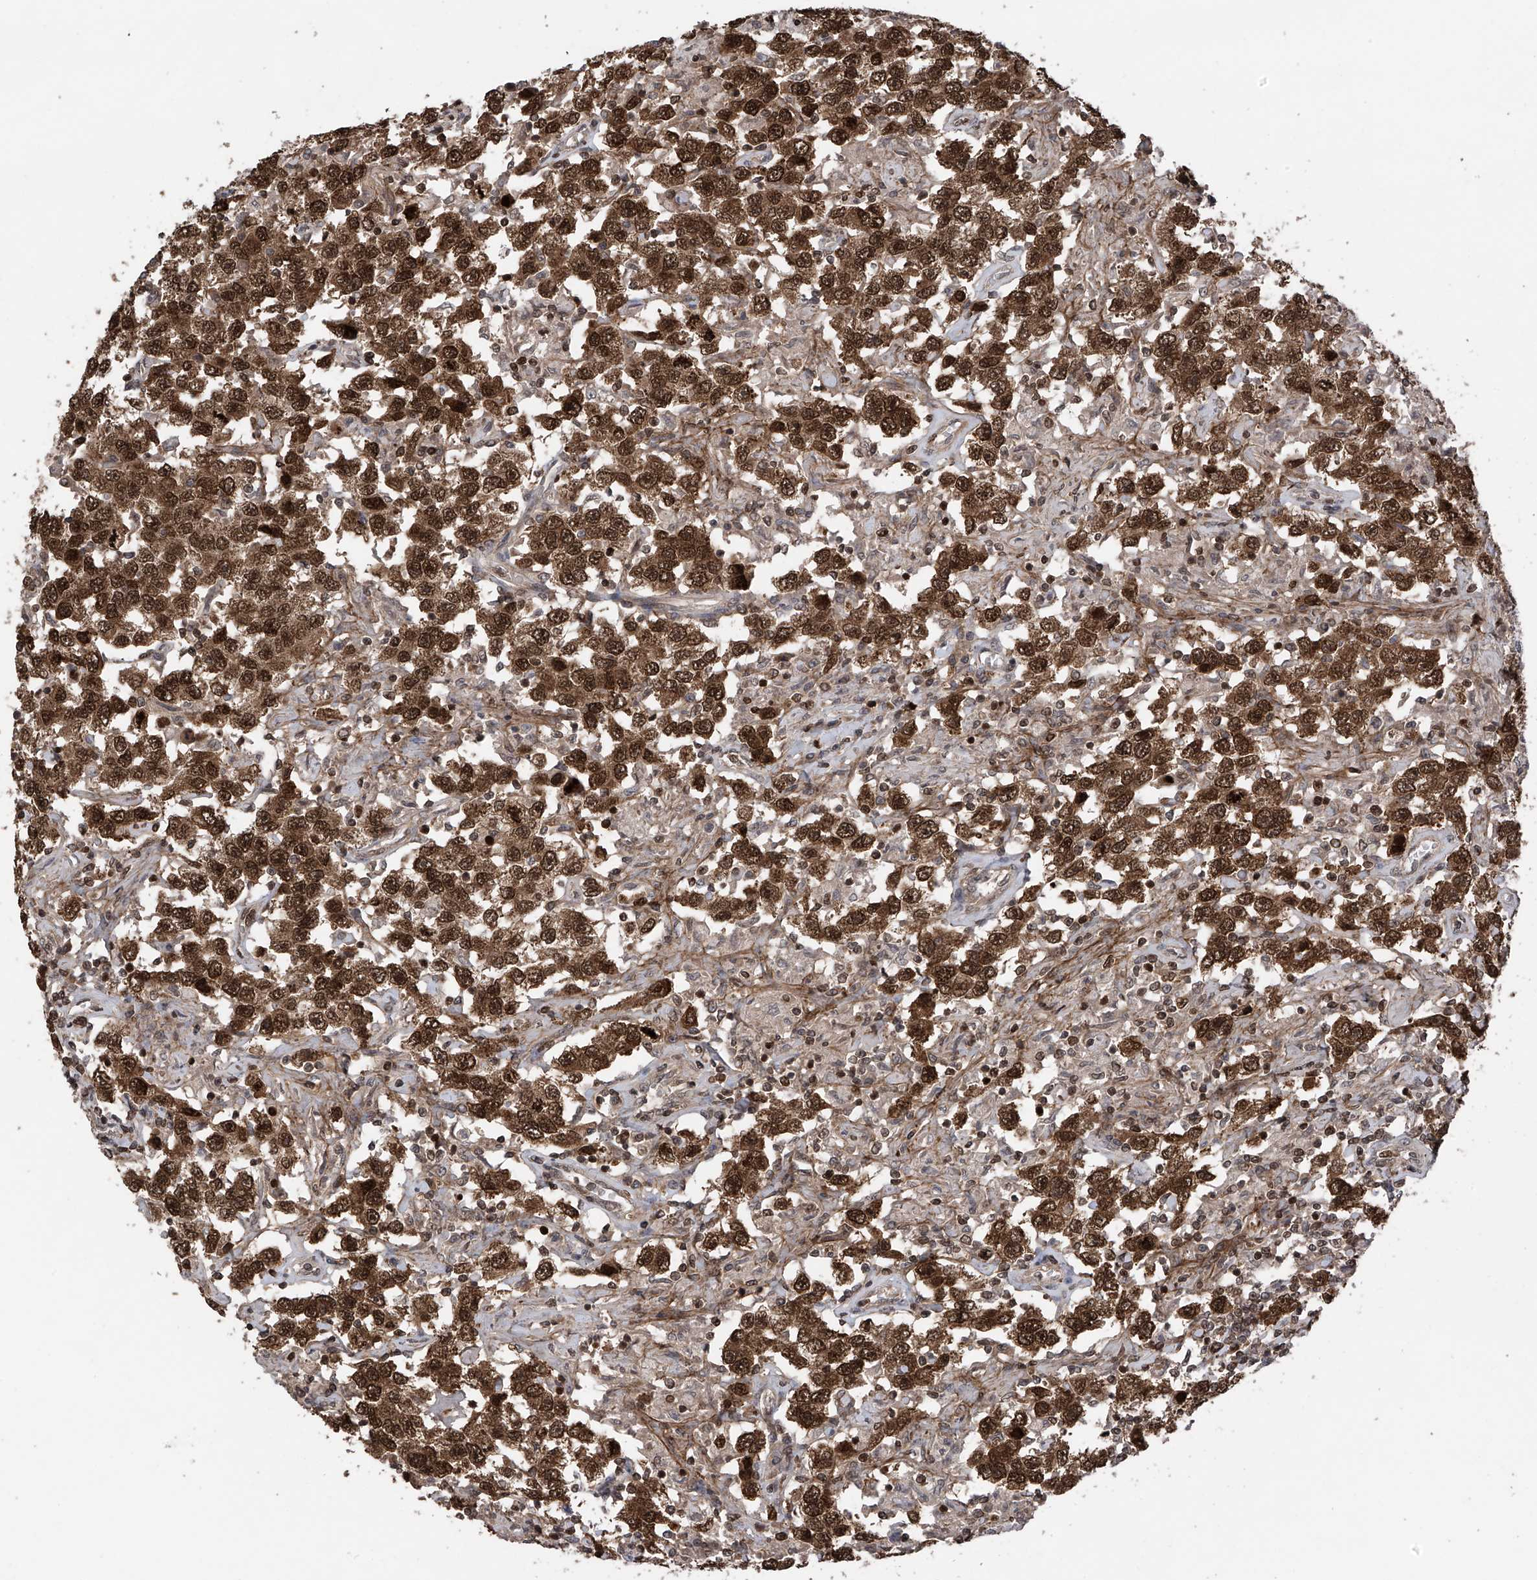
{"staining": {"intensity": "strong", "quantity": ">75%", "location": "cytoplasmic/membranous,nuclear"}, "tissue": "testis cancer", "cell_type": "Tumor cells", "image_type": "cancer", "snomed": [{"axis": "morphology", "description": "Seminoma, NOS"}, {"axis": "topography", "description": "Testis"}], "caption": "A photomicrograph of human testis cancer stained for a protein displays strong cytoplasmic/membranous and nuclear brown staining in tumor cells.", "gene": "DNAJC9", "patient": {"sex": "male", "age": 41}}